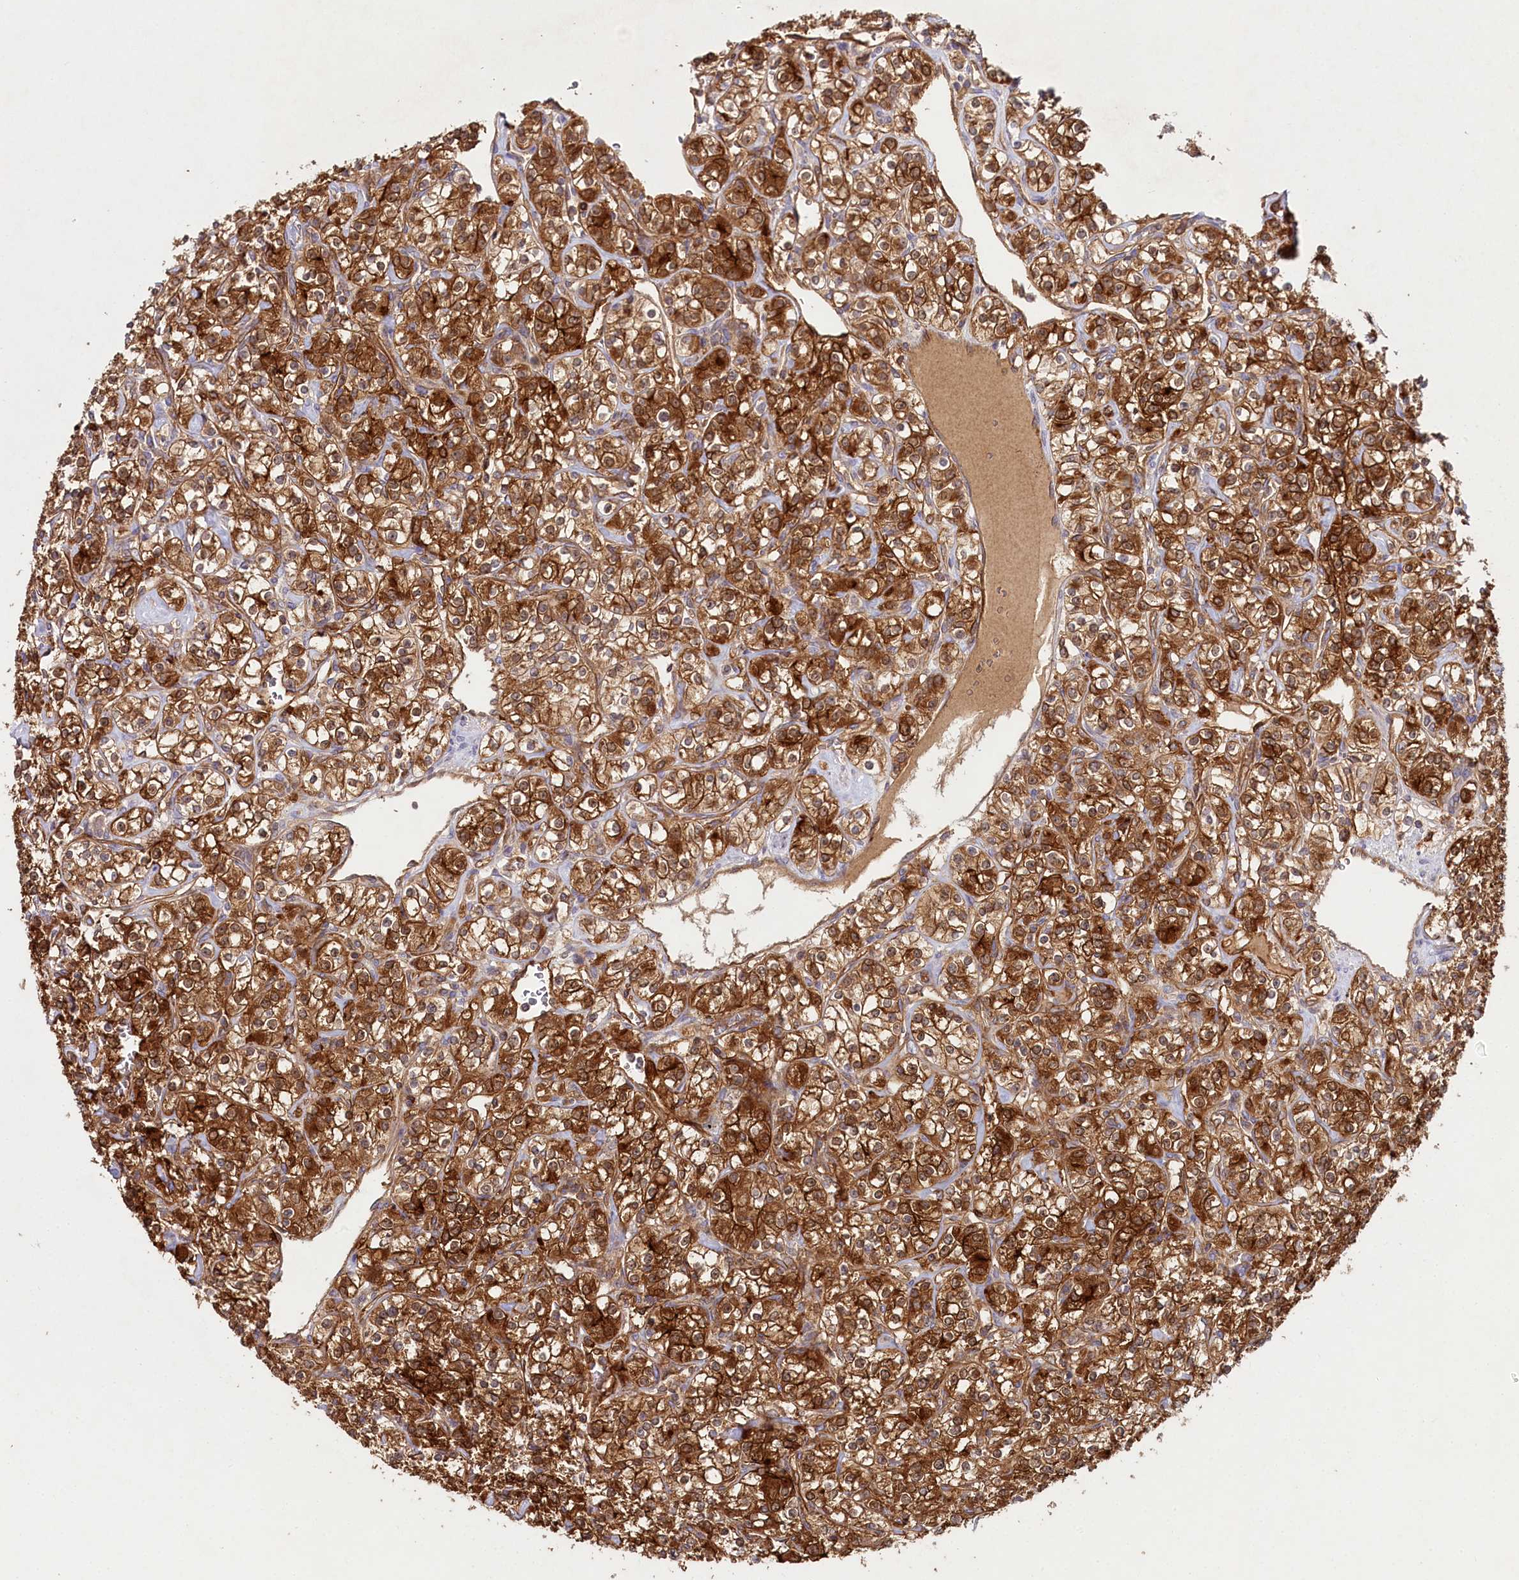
{"staining": {"intensity": "strong", "quantity": ">75%", "location": "cytoplasmic/membranous"}, "tissue": "renal cancer", "cell_type": "Tumor cells", "image_type": "cancer", "snomed": [{"axis": "morphology", "description": "Adenocarcinoma, NOS"}, {"axis": "topography", "description": "Kidney"}], "caption": "An image of renal cancer (adenocarcinoma) stained for a protein exhibits strong cytoplasmic/membranous brown staining in tumor cells. (Brightfield microscopy of DAB IHC at high magnification).", "gene": "RBP5", "patient": {"sex": "male", "age": 77}}